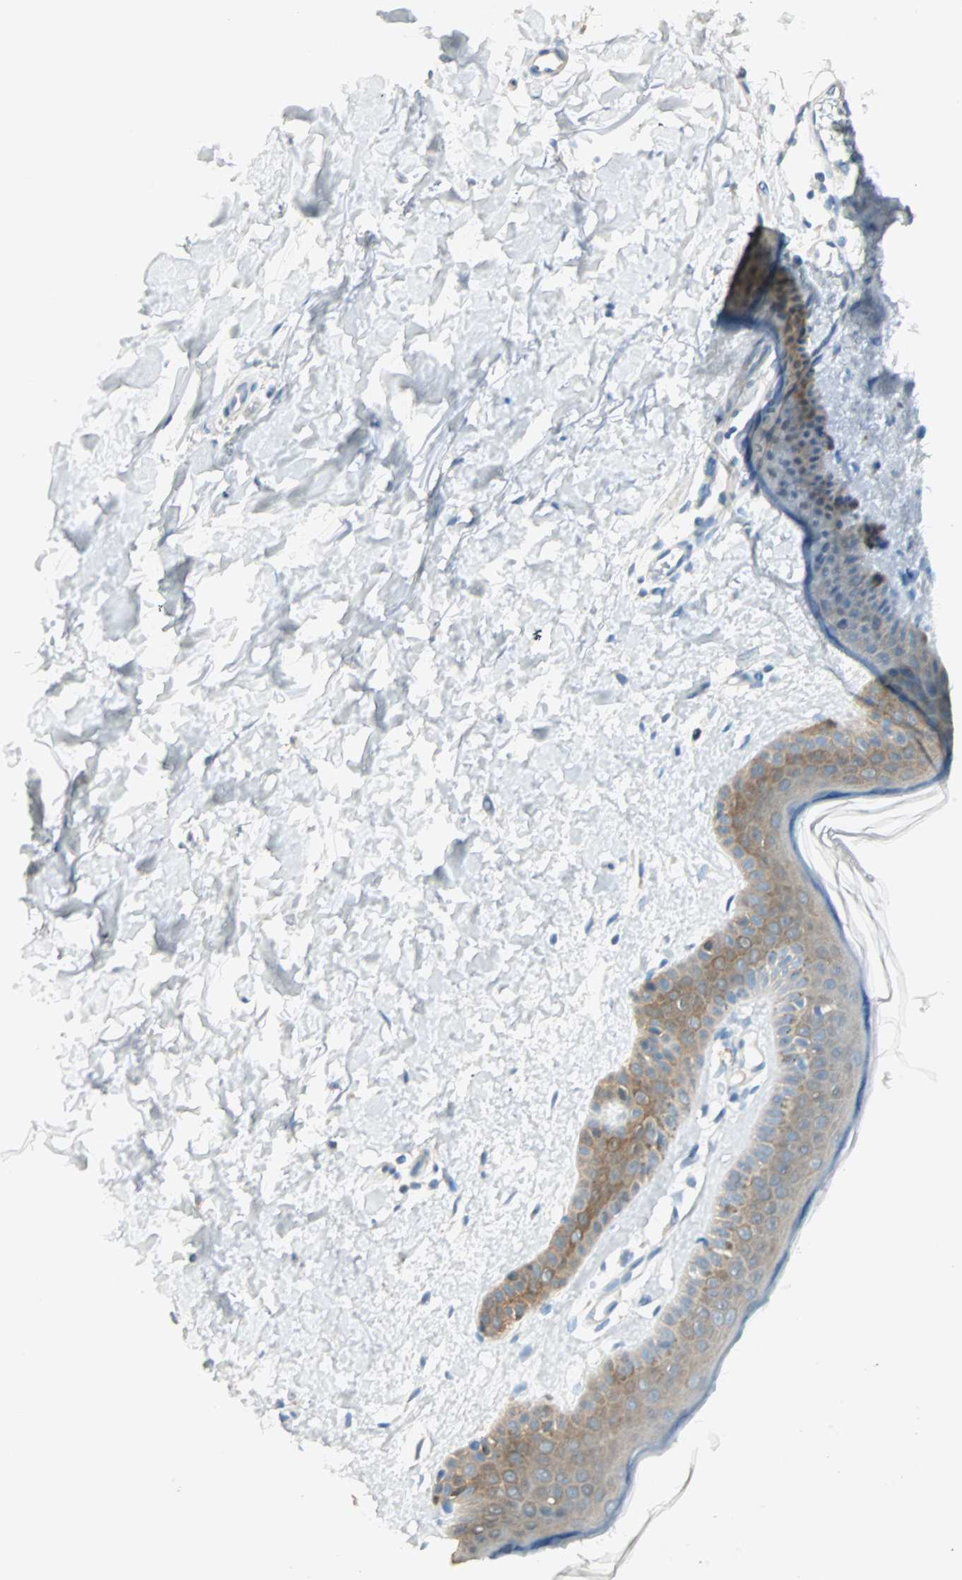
{"staining": {"intensity": "negative", "quantity": "none", "location": "none"}, "tissue": "skin", "cell_type": "Fibroblasts", "image_type": "normal", "snomed": [{"axis": "morphology", "description": "Normal tissue, NOS"}, {"axis": "topography", "description": "Skin"}], "caption": "IHC of normal skin displays no positivity in fibroblasts.", "gene": "ATF6", "patient": {"sex": "female", "age": 56}}